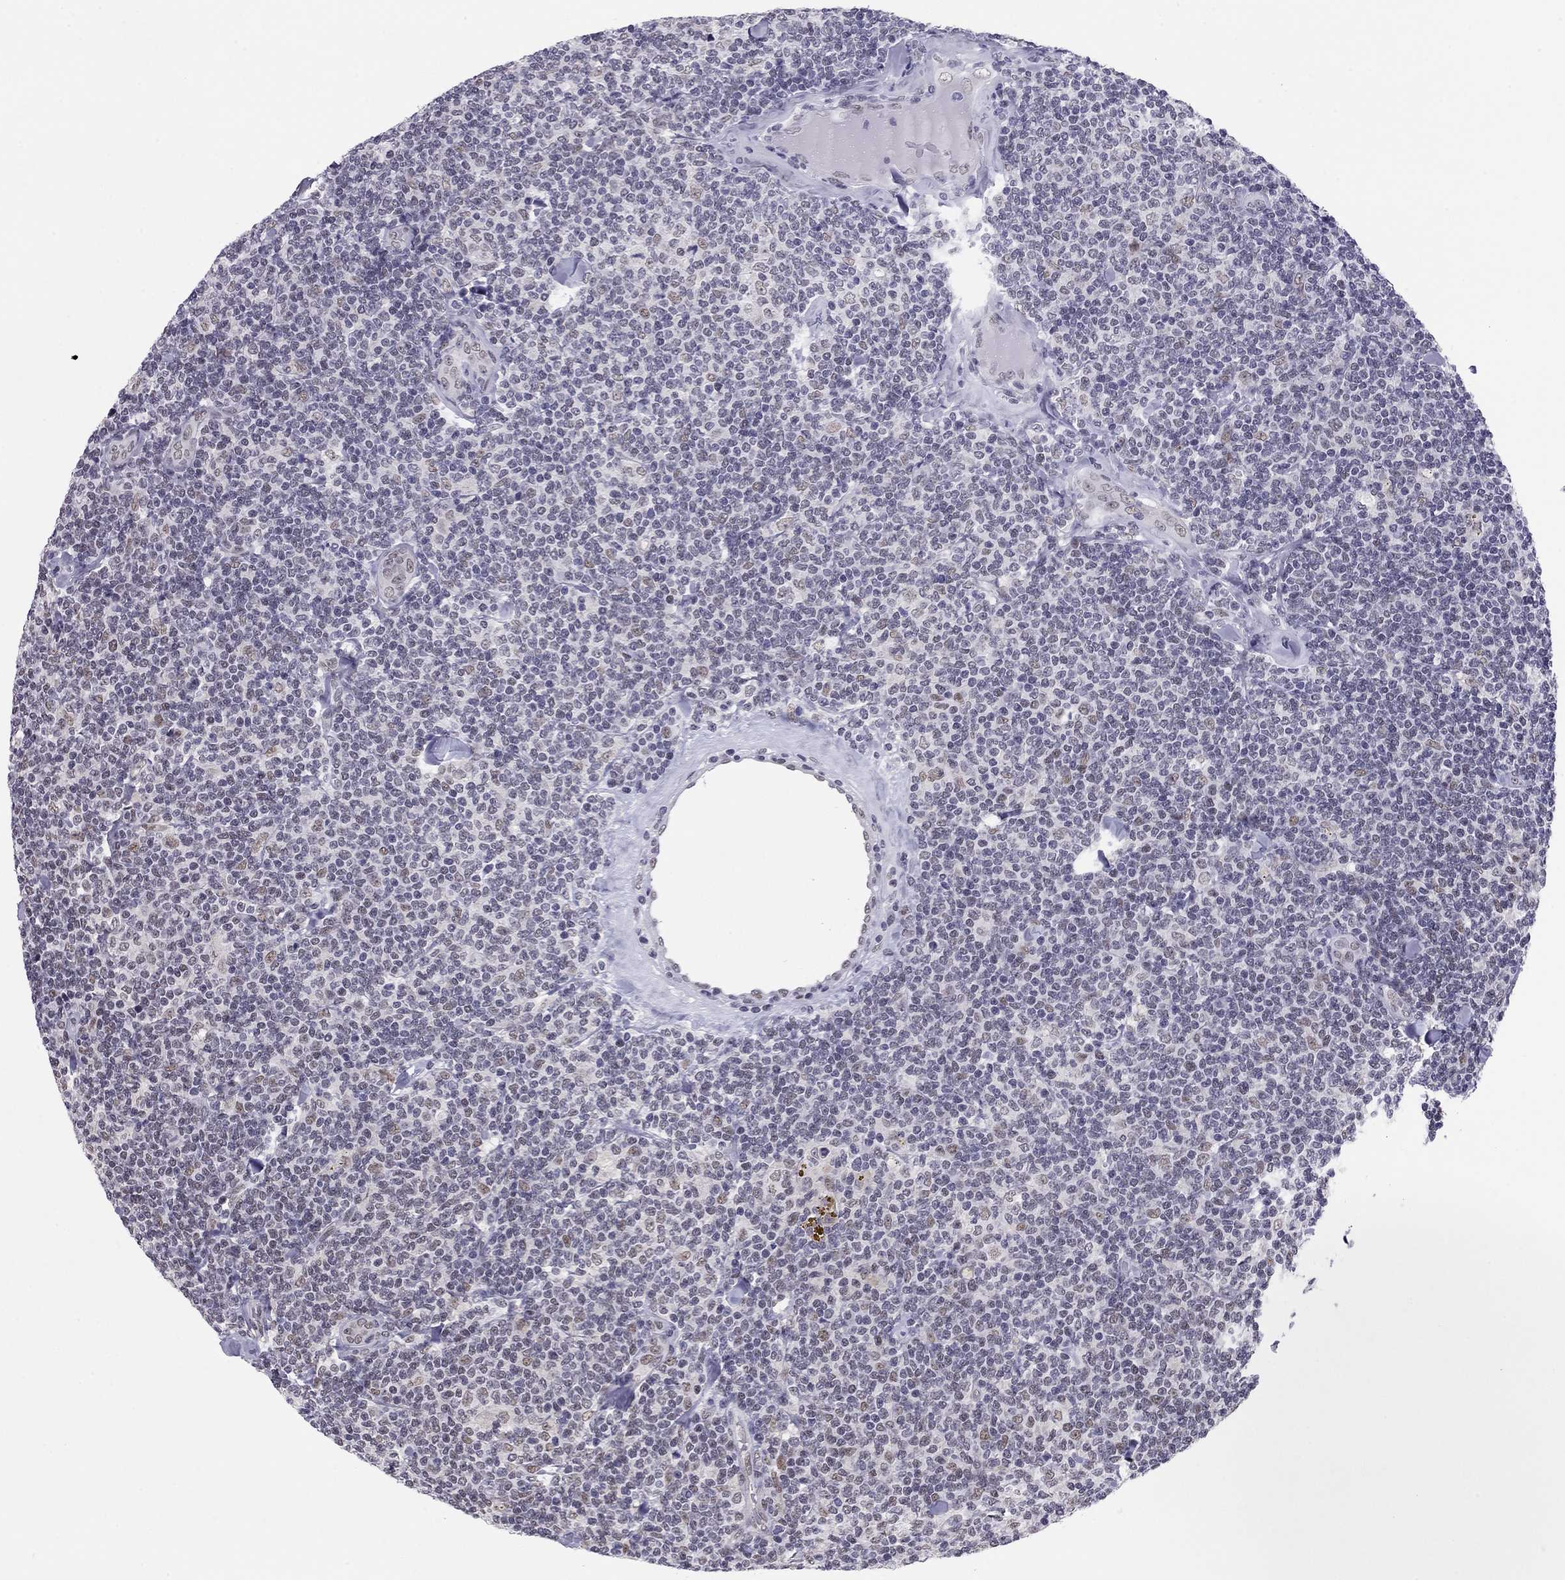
{"staining": {"intensity": "negative", "quantity": "none", "location": "none"}, "tissue": "lymphoma", "cell_type": "Tumor cells", "image_type": "cancer", "snomed": [{"axis": "morphology", "description": "Malignant lymphoma, non-Hodgkin's type, Low grade"}, {"axis": "topography", "description": "Lymph node"}], "caption": "Immunohistochemistry (IHC) micrograph of lymphoma stained for a protein (brown), which reveals no staining in tumor cells.", "gene": "DOT1L", "patient": {"sex": "female", "age": 56}}